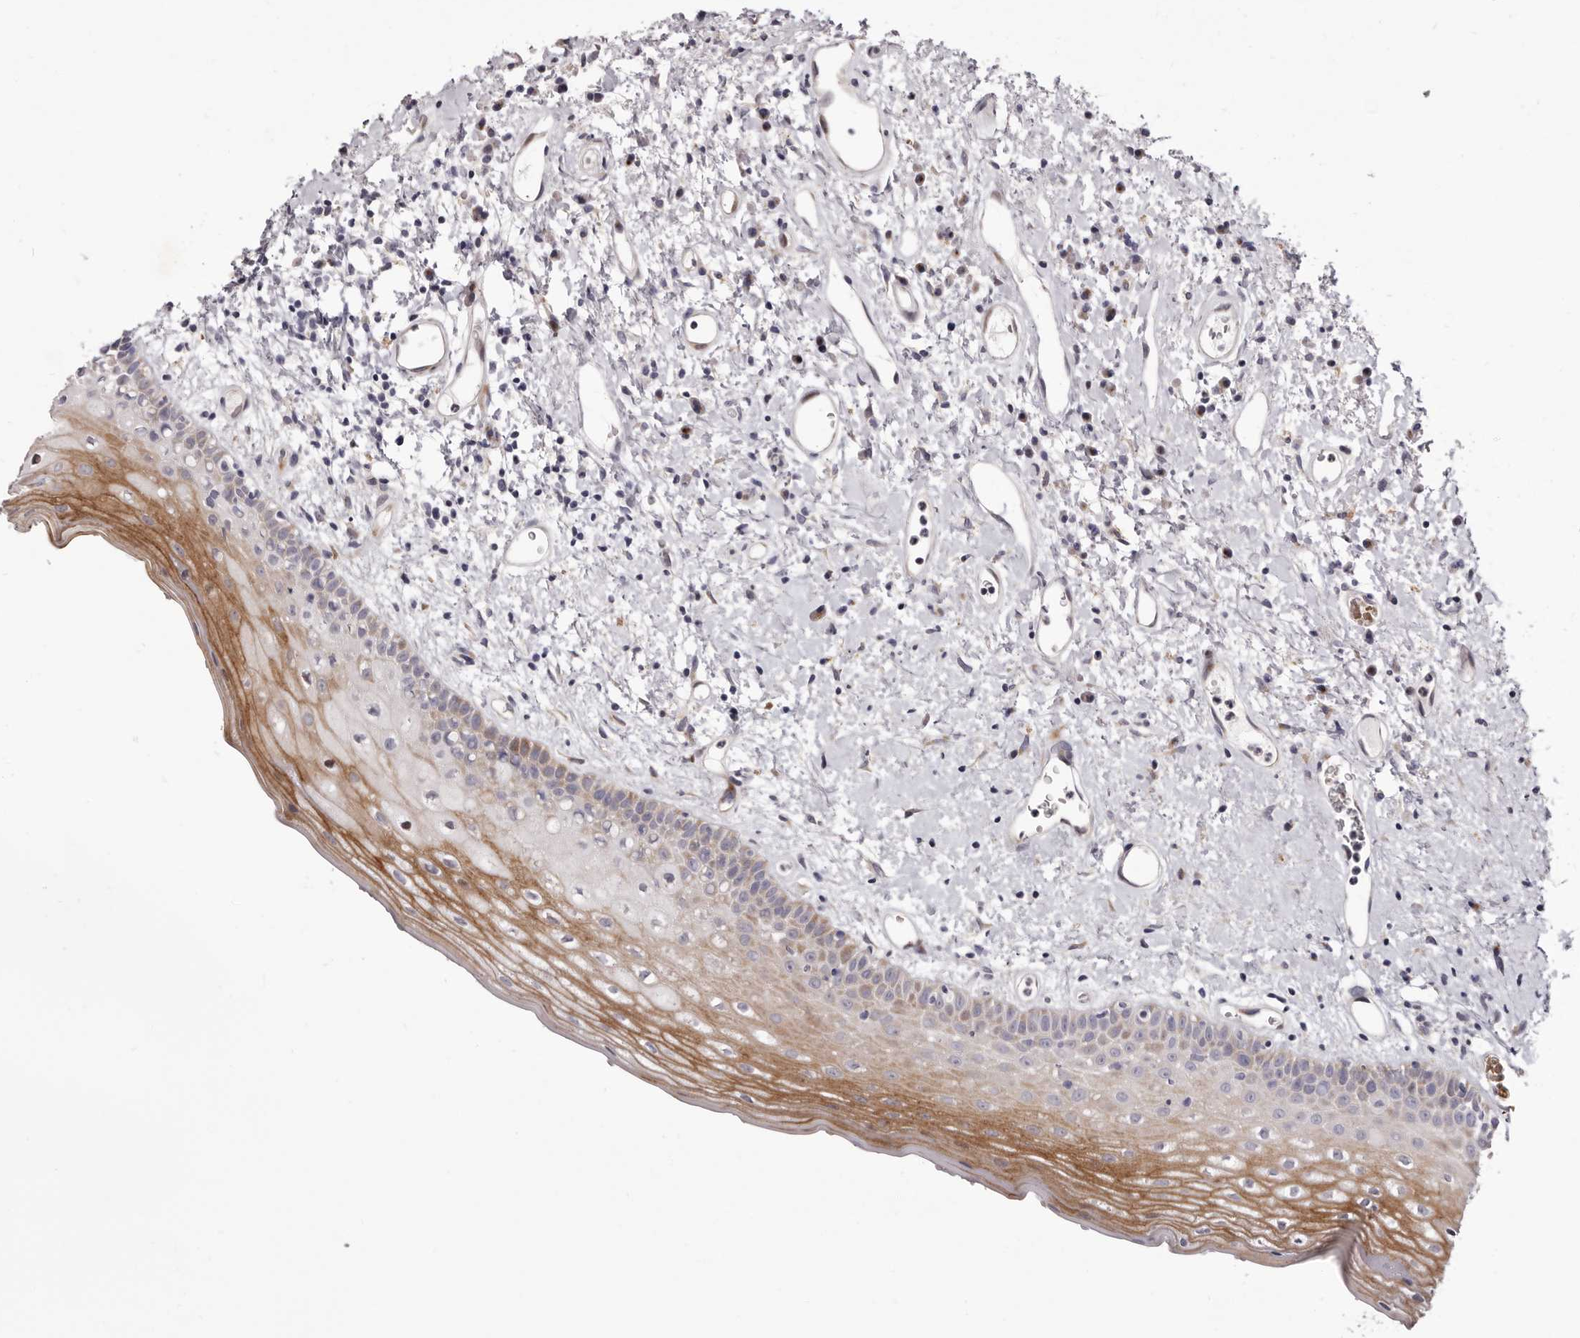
{"staining": {"intensity": "moderate", "quantity": "25%-75%", "location": "cytoplasmic/membranous"}, "tissue": "oral mucosa", "cell_type": "Squamous epithelial cells", "image_type": "normal", "snomed": [{"axis": "morphology", "description": "Normal tissue, NOS"}, {"axis": "topography", "description": "Oral tissue"}], "caption": "The micrograph reveals a brown stain indicating the presence of a protein in the cytoplasmic/membranous of squamous epithelial cells in oral mucosa. The staining was performed using DAB (3,3'-diaminobenzidine) to visualize the protein expression in brown, while the nuclei were stained in blue with hematoxylin (Magnification: 20x).", "gene": "AIDA", "patient": {"sex": "female", "age": 76}}